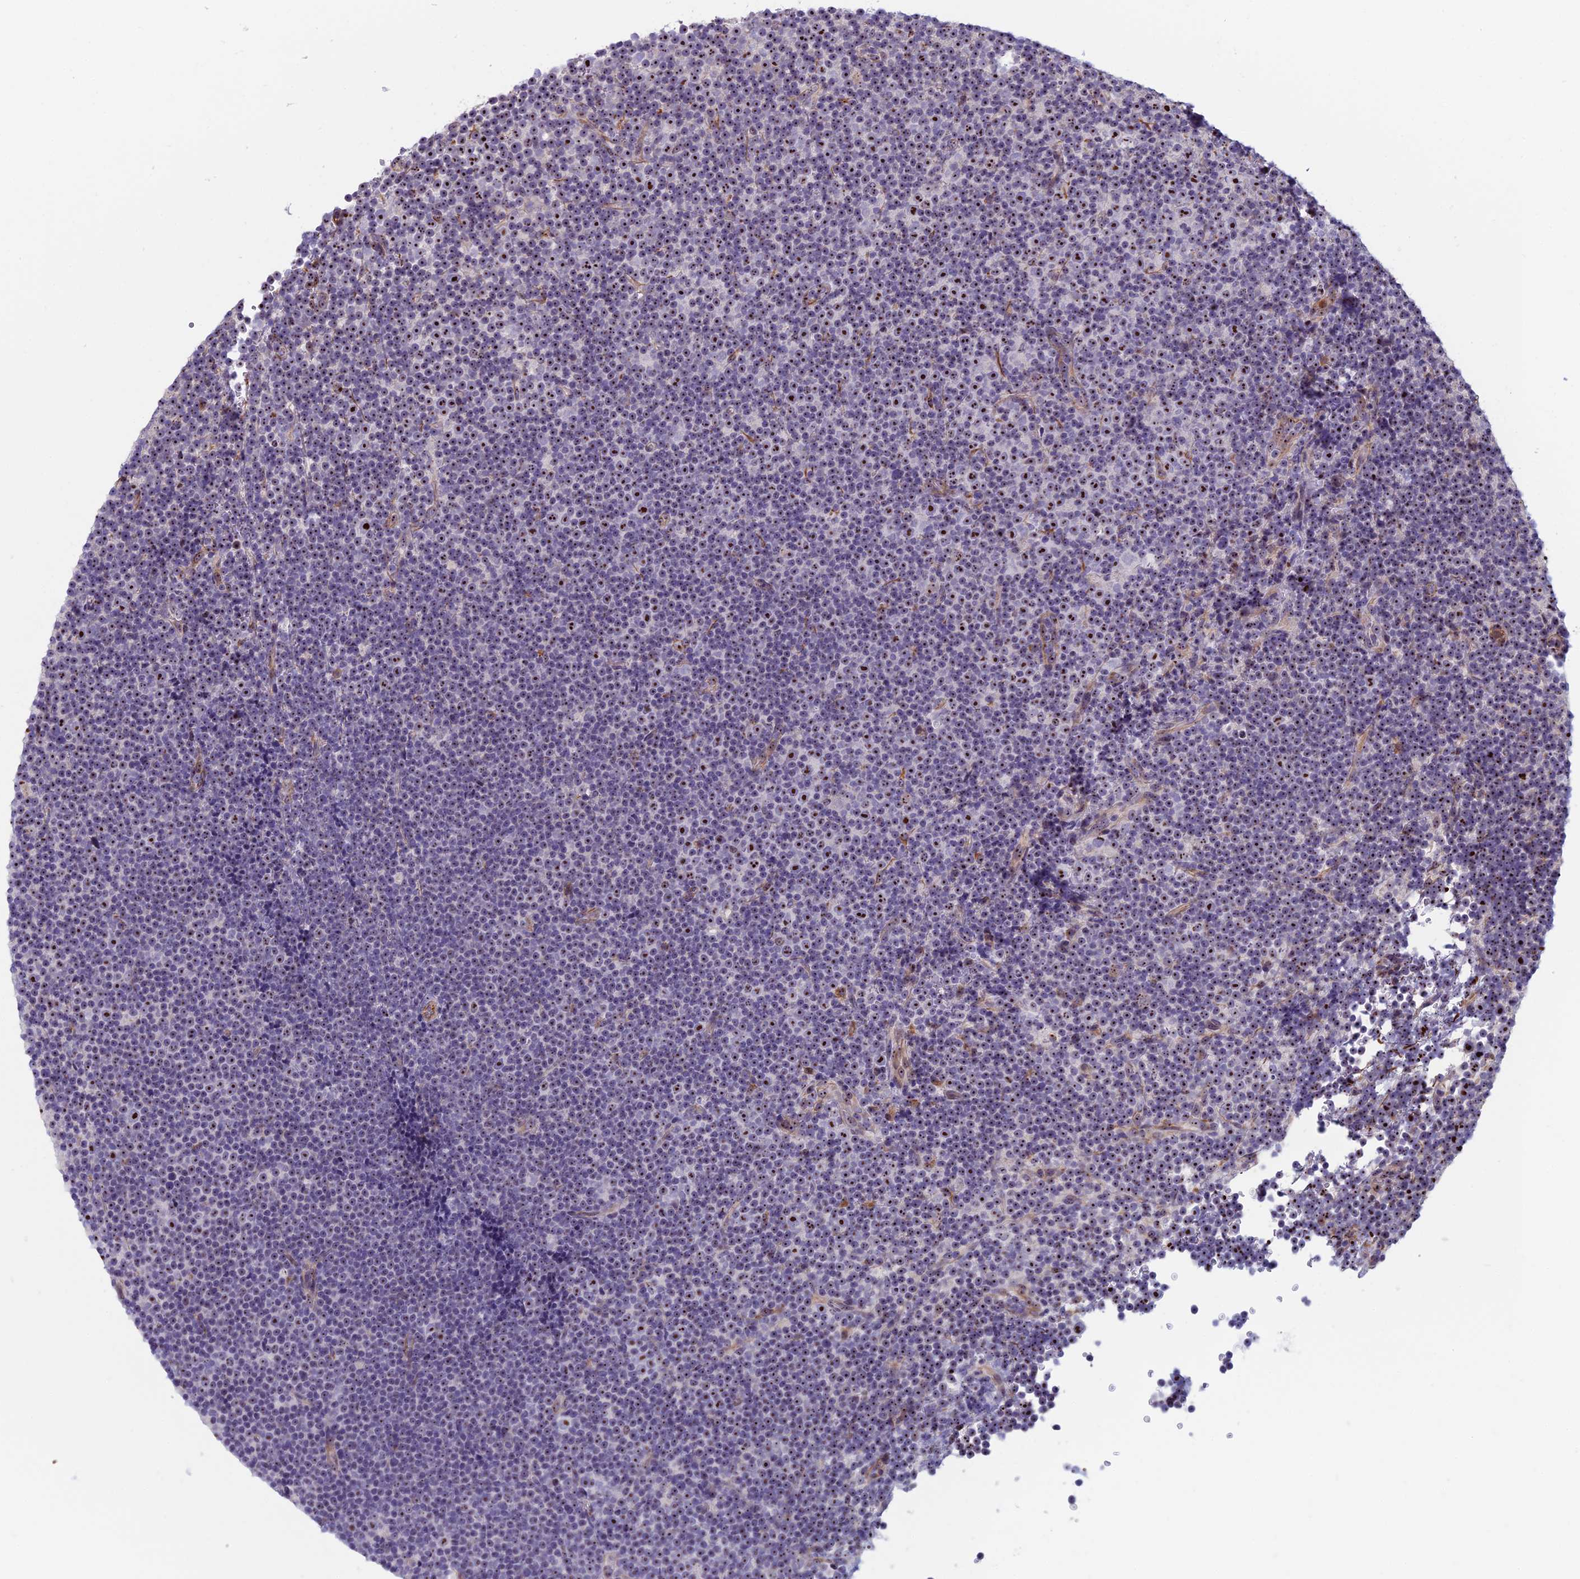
{"staining": {"intensity": "strong", "quantity": "25%-75%", "location": "nuclear"}, "tissue": "lymphoma", "cell_type": "Tumor cells", "image_type": "cancer", "snomed": [{"axis": "morphology", "description": "Malignant lymphoma, non-Hodgkin's type, Low grade"}, {"axis": "topography", "description": "Lymph node"}], "caption": "Immunohistochemistry staining of low-grade malignant lymphoma, non-Hodgkin's type, which displays high levels of strong nuclear positivity in about 25%-75% of tumor cells indicating strong nuclear protein positivity. The staining was performed using DAB (brown) for protein detection and nuclei were counterstained in hematoxylin (blue).", "gene": "NOC2L", "patient": {"sex": "female", "age": 67}}